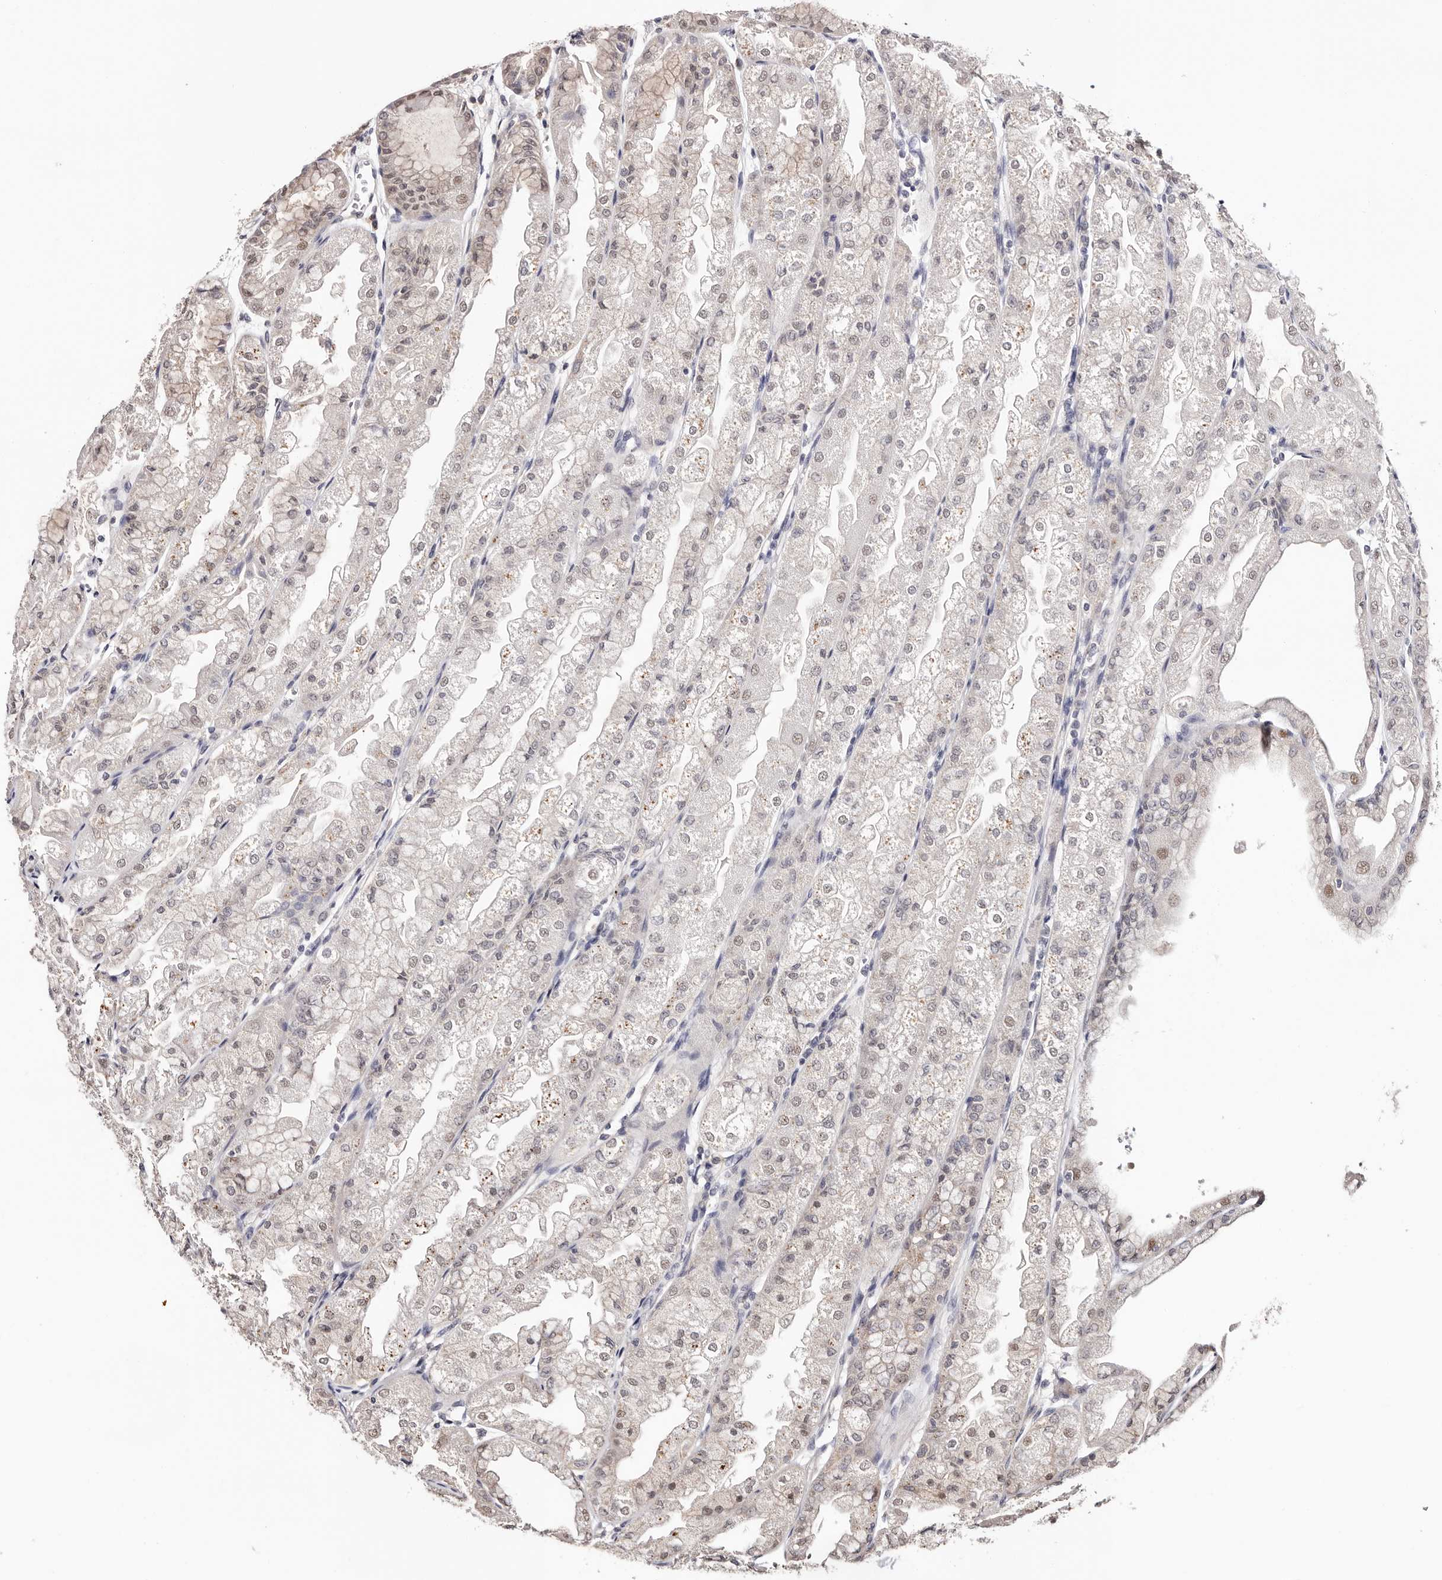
{"staining": {"intensity": "weak", "quantity": ">75%", "location": "cytoplasmic/membranous,nuclear"}, "tissue": "stomach", "cell_type": "Glandular cells", "image_type": "normal", "snomed": [{"axis": "morphology", "description": "Normal tissue, NOS"}, {"axis": "topography", "description": "Stomach, upper"}], "caption": "Unremarkable stomach displays weak cytoplasmic/membranous,nuclear expression in approximately >75% of glandular cells, visualized by immunohistochemistry. The staining was performed using DAB (3,3'-diaminobenzidine) to visualize the protein expression in brown, while the nuclei were stained in blue with hematoxylin (Magnification: 20x).", "gene": "TYW3", "patient": {"sex": "male", "age": 47}}